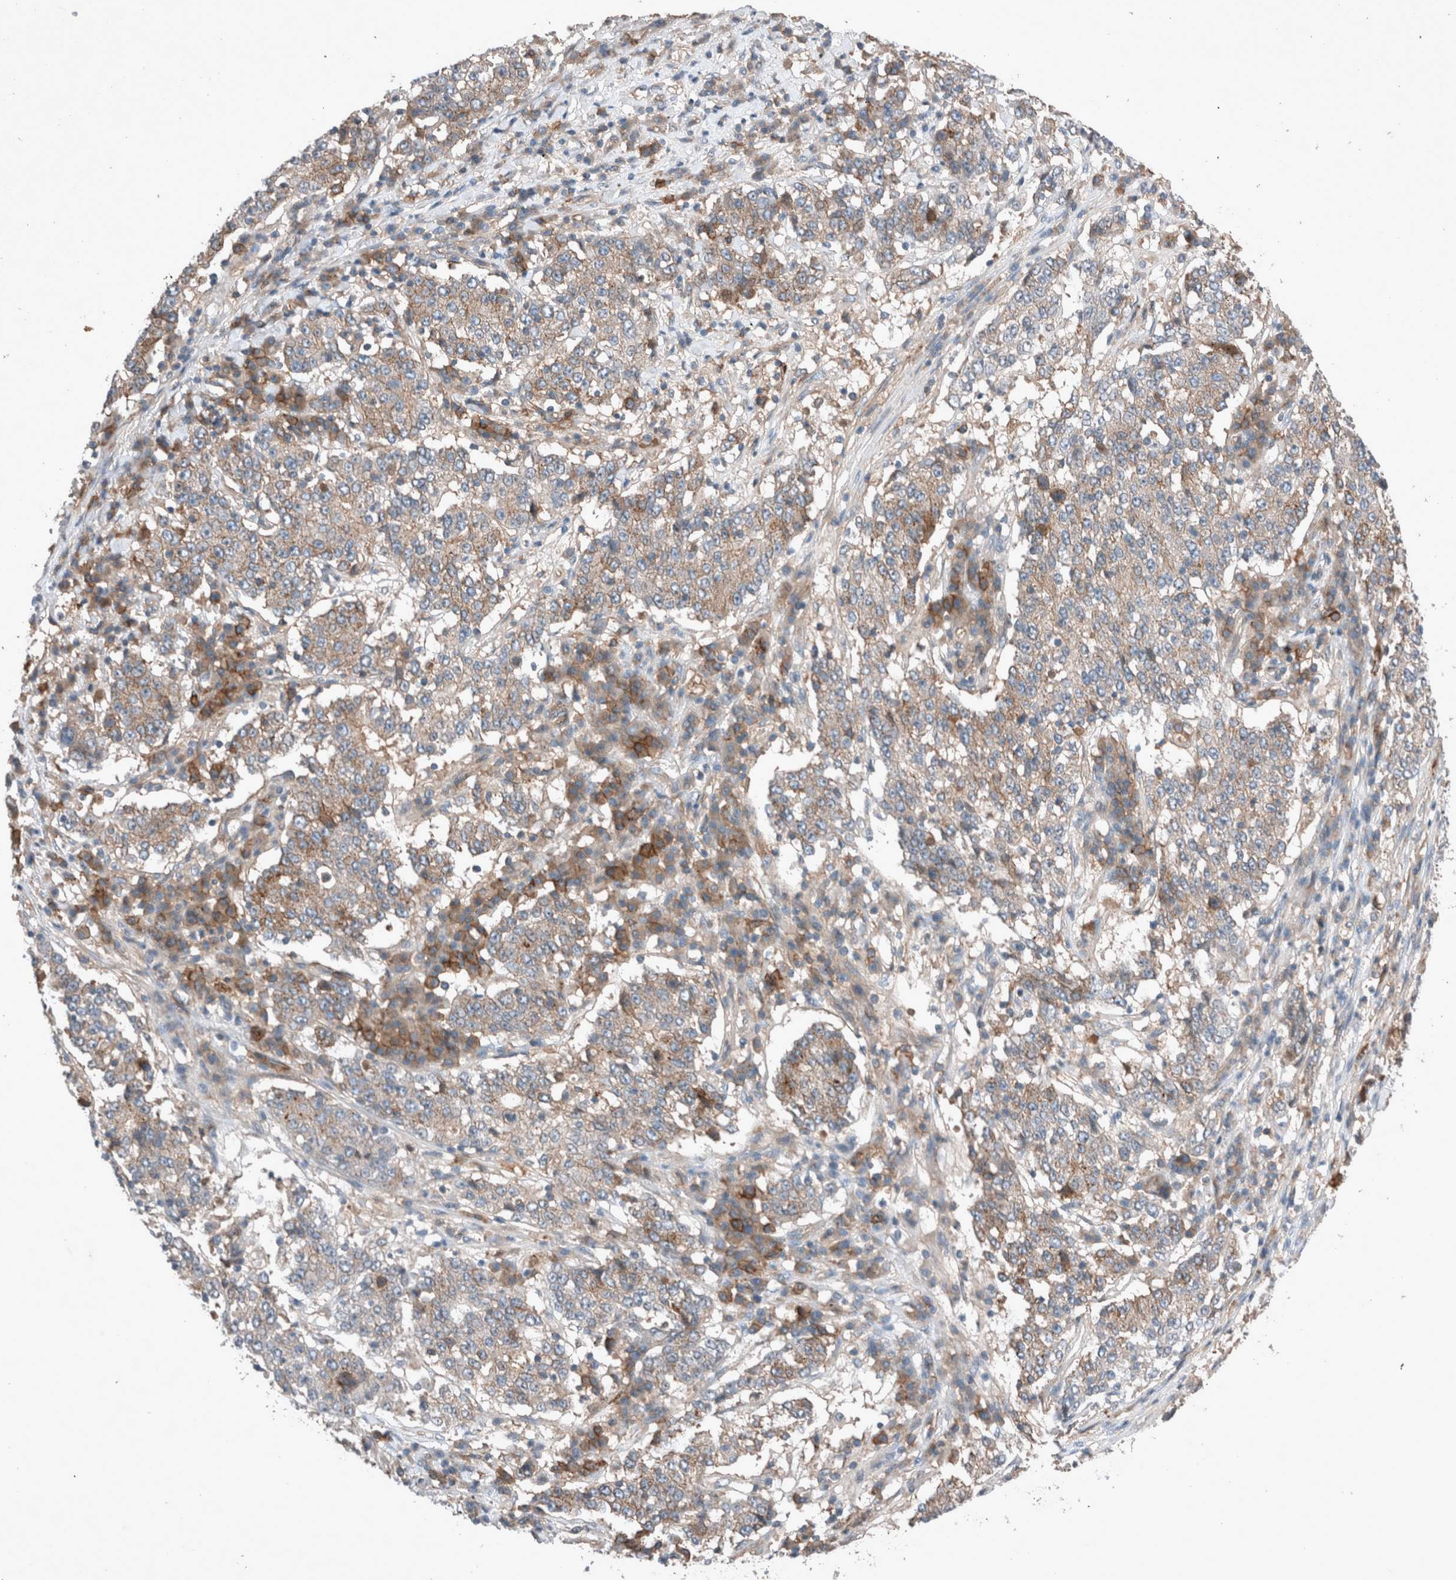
{"staining": {"intensity": "weak", "quantity": ">75%", "location": "cytoplasmic/membranous"}, "tissue": "stomach cancer", "cell_type": "Tumor cells", "image_type": "cancer", "snomed": [{"axis": "morphology", "description": "Adenocarcinoma, NOS"}, {"axis": "topography", "description": "Stomach"}], "caption": "The immunohistochemical stain labels weak cytoplasmic/membranous staining in tumor cells of stomach cancer (adenocarcinoma) tissue. (Brightfield microscopy of DAB IHC at high magnification).", "gene": "UGCG", "patient": {"sex": "male", "age": 59}}